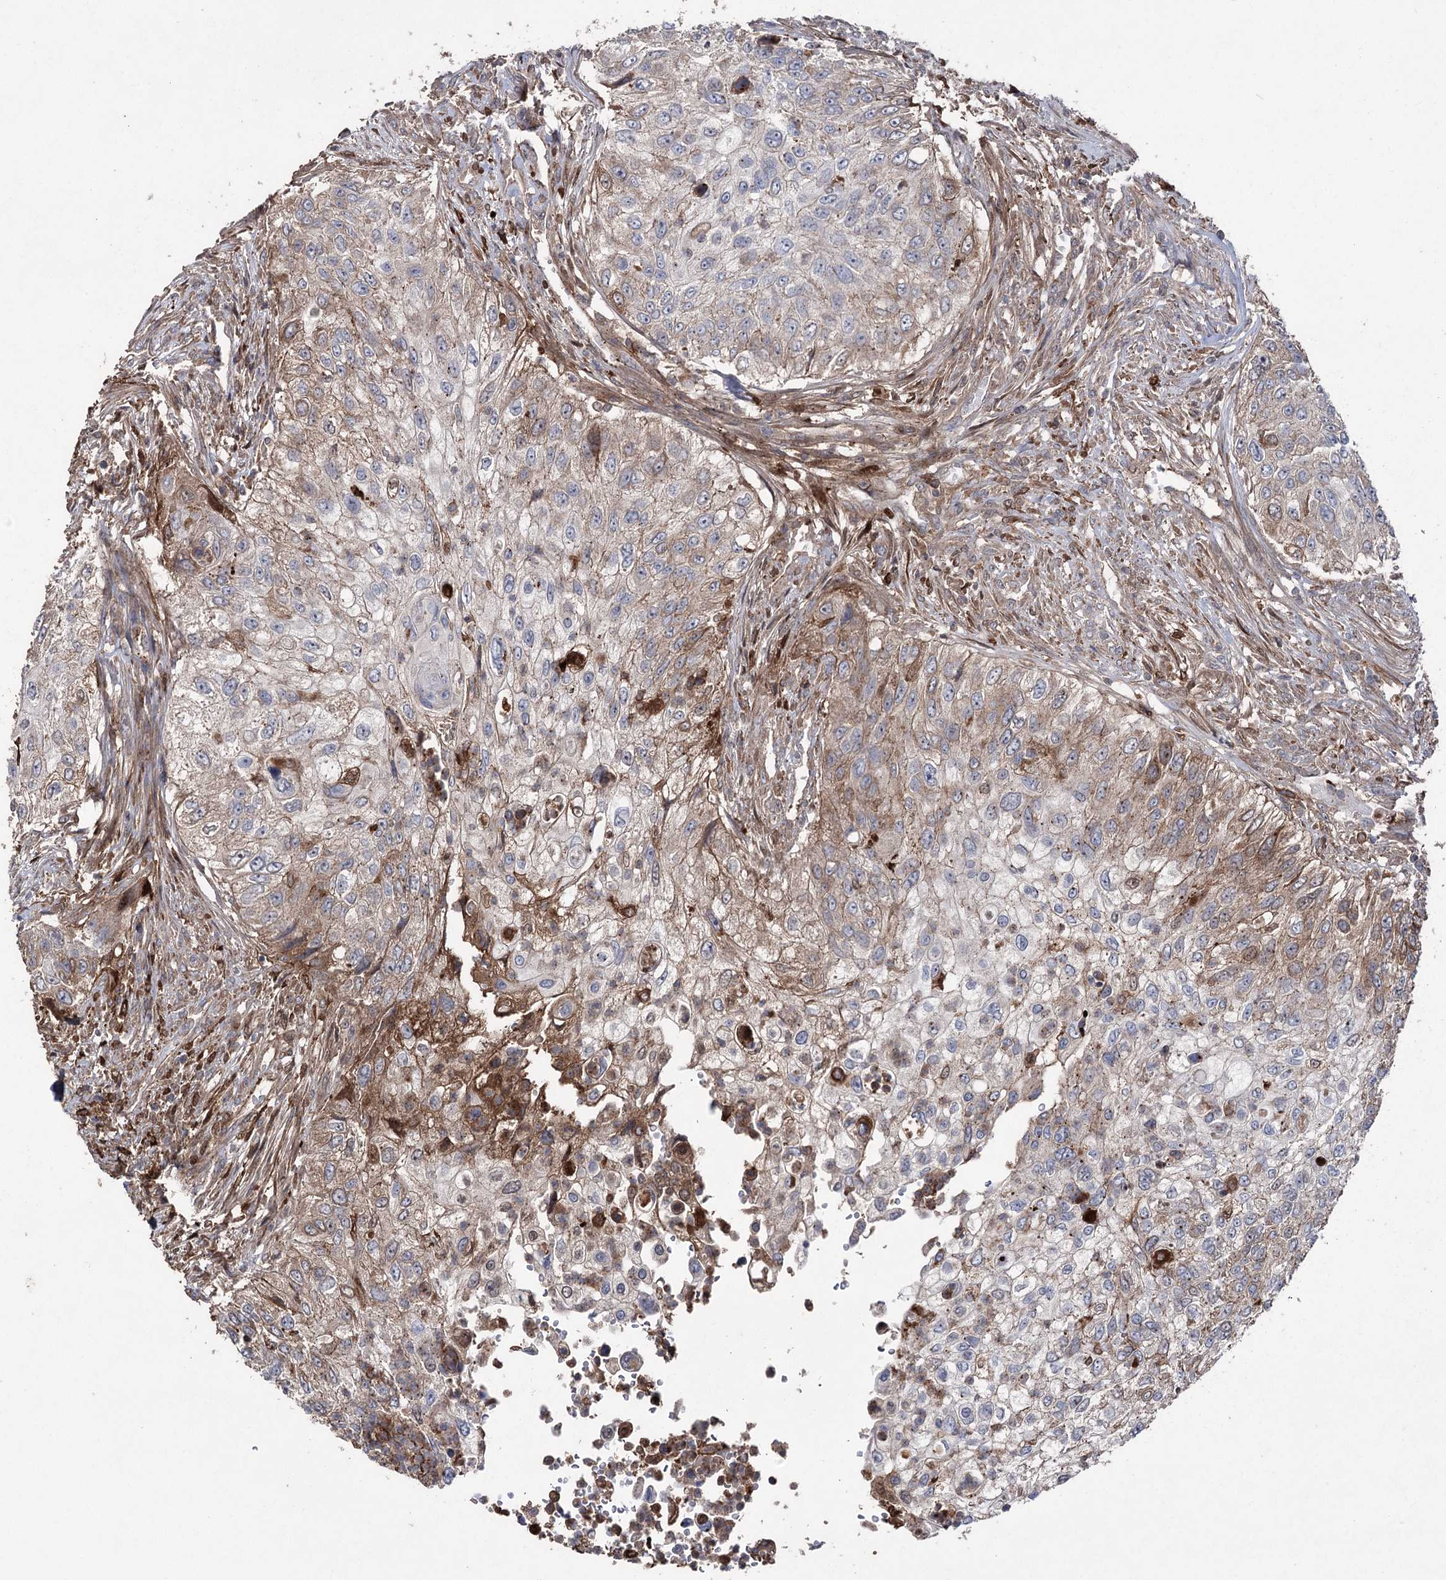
{"staining": {"intensity": "moderate", "quantity": "25%-75%", "location": "cytoplasmic/membranous"}, "tissue": "urothelial cancer", "cell_type": "Tumor cells", "image_type": "cancer", "snomed": [{"axis": "morphology", "description": "Urothelial carcinoma, High grade"}, {"axis": "topography", "description": "Urinary bladder"}], "caption": "Urothelial cancer stained for a protein (brown) displays moderate cytoplasmic/membranous positive staining in about 25%-75% of tumor cells.", "gene": "OTUD1", "patient": {"sex": "female", "age": 60}}